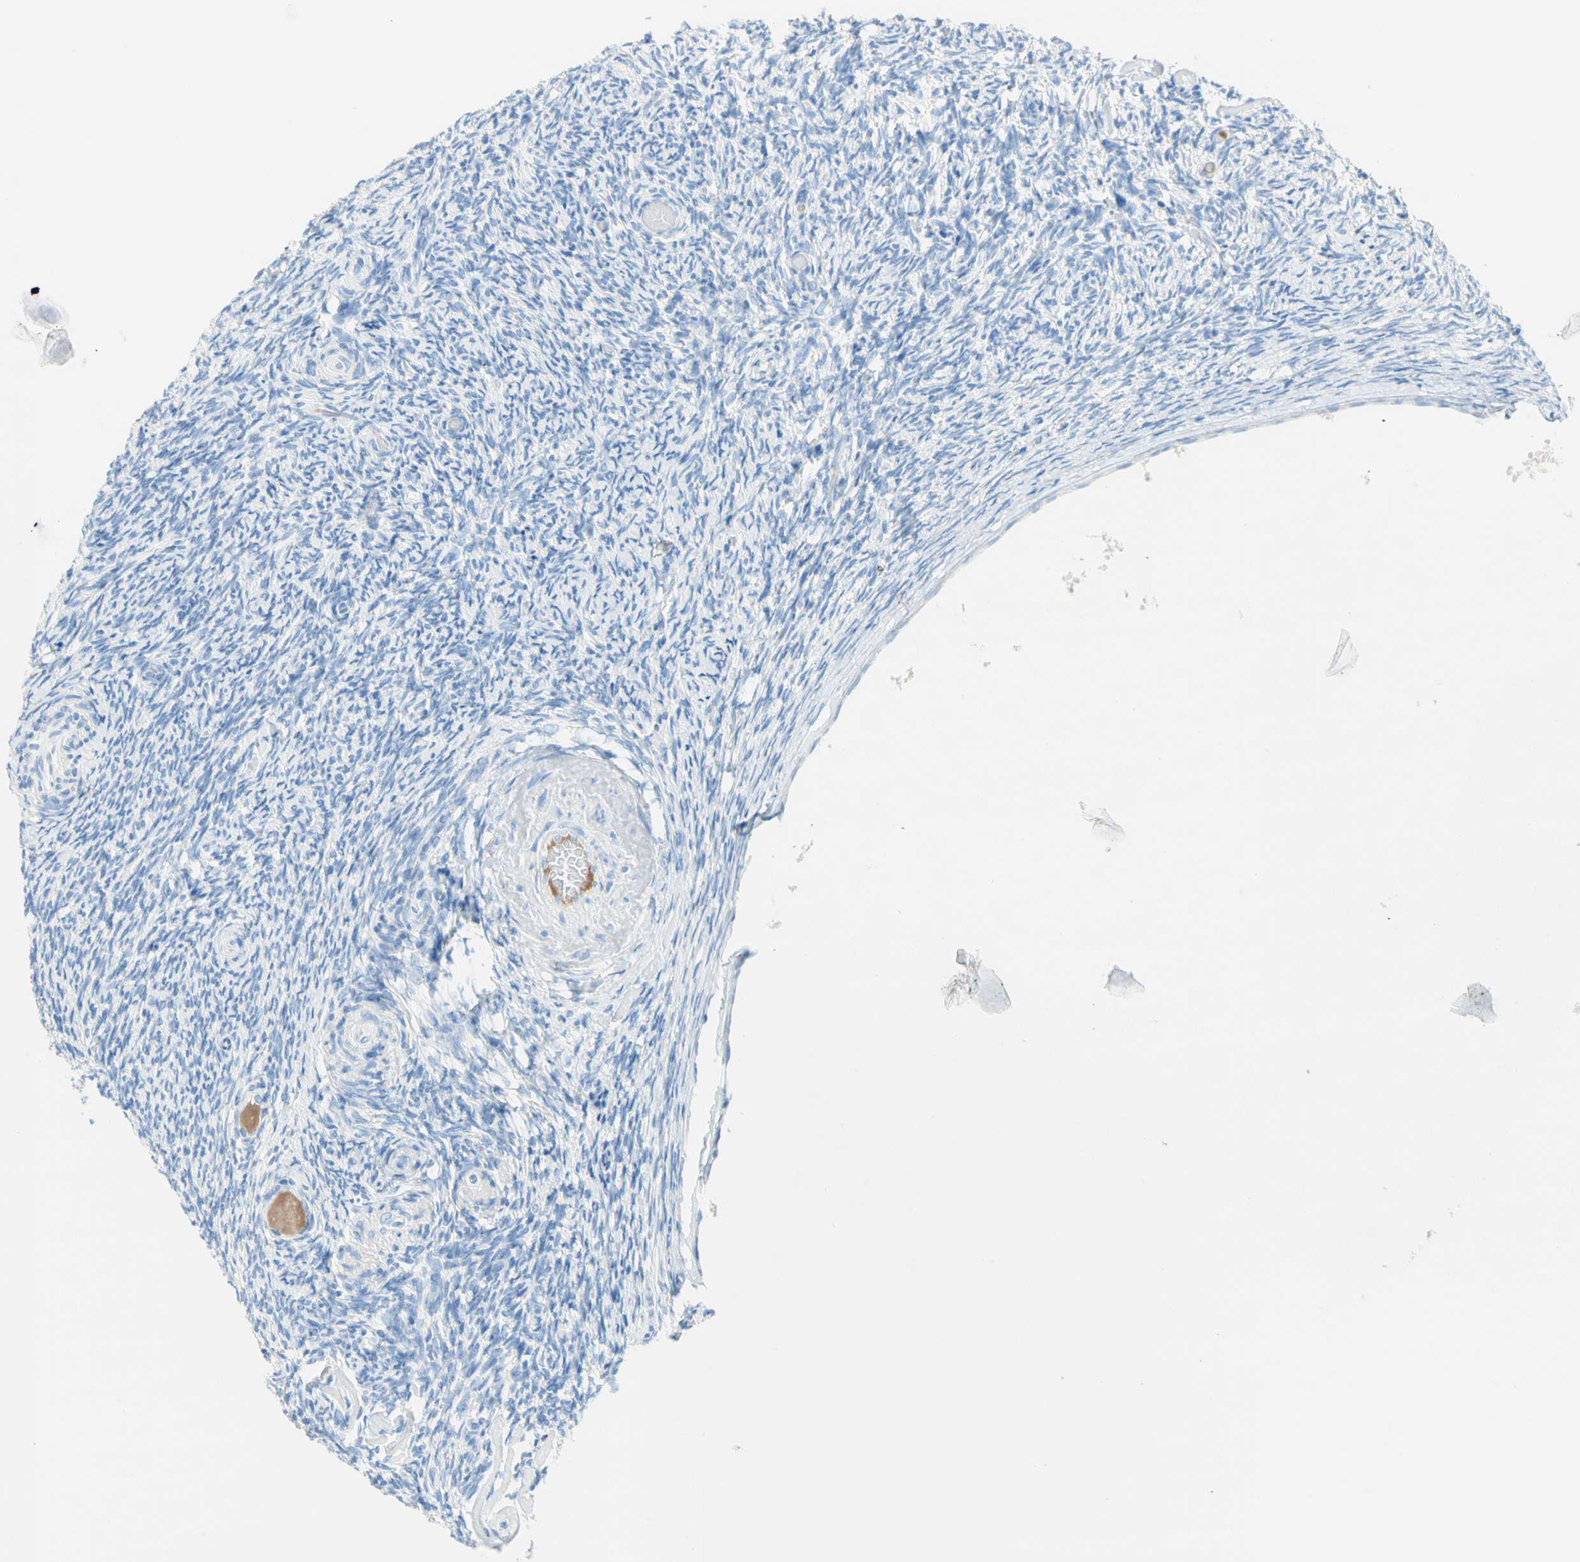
{"staining": {"intensity": "negative", "quantity": "none", "location": "none"}, "tissue": "ovary", "cell_type": "Ovarian stroma cells", "image_type": "normal", "snomed": [{"axis": "morphology", "description": "Normal tissue, NOS"}, {"axis": "topography", "description": "Ovary"}], "caption": "Immunohistochemical staining of unremarkable ovary exhibits no significant staining in ovarian stroma cells. (DAB (3,3'-diaminobenzidine) immunohistochemistry (IHC), high magnification).", "gene": "IL6ST", "patient": {"sex": "female", "age": 60}}